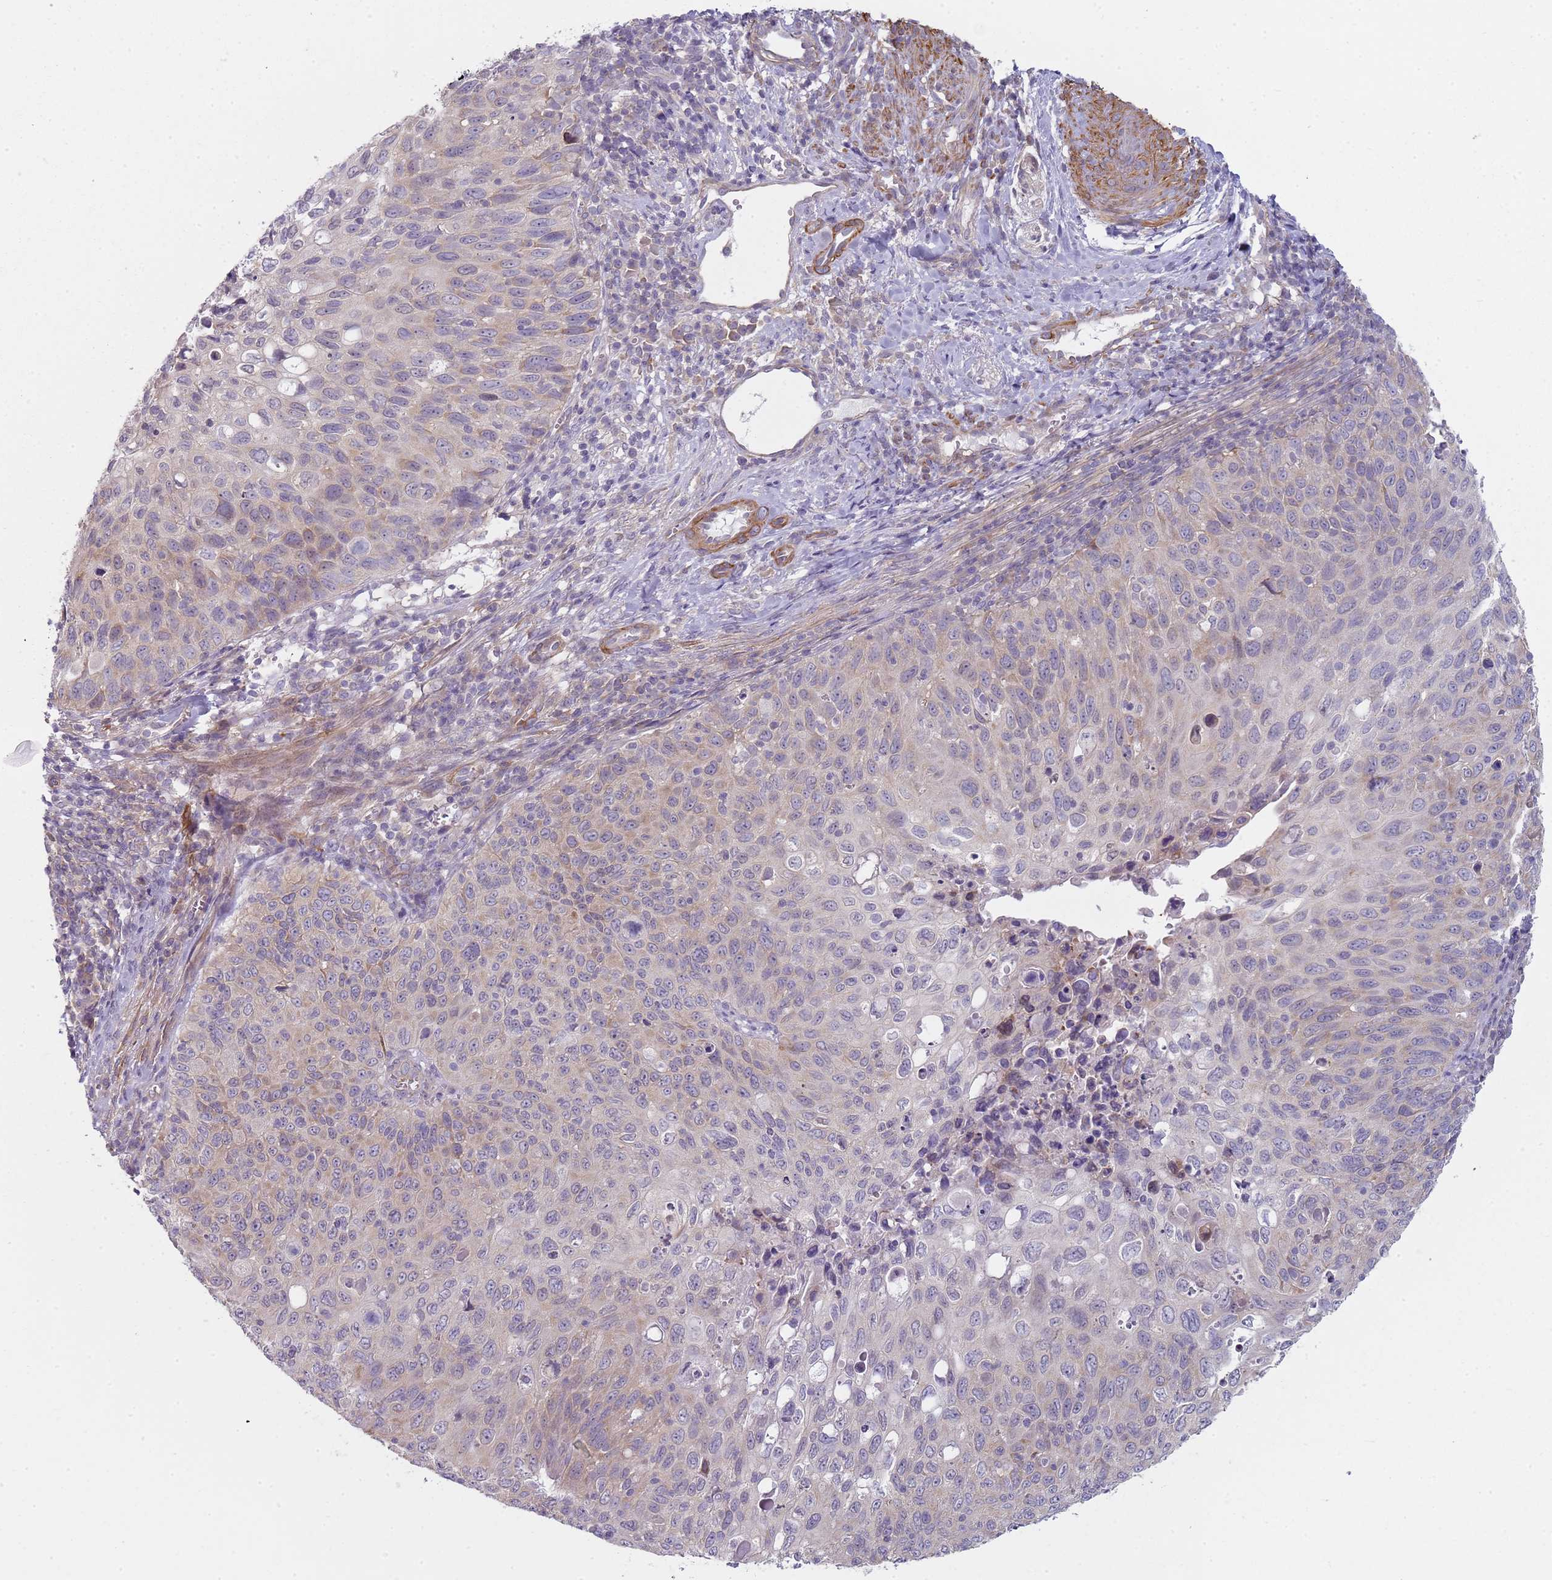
{"staining": {"intensity": "weak", "quantity": "<25%", "location": "cytoplasmic/membranous"}, "tissue": "cervical cancer", "cell_type": "Tumor cells", "image_type": "cancer", "snomed": [{"axis": "morphology", "description": "Squamous cell carcinoma, NOS"}, {"axis": "topography", "description": "Cervix"}], "caption": "IHC photomicrograph of neoplastic tissue: human cervical cancer stained with DAB reveals no significant protein staining in tumor cells. Nuclei are stained in blue.", "gene": "SLC26A6", "patient": {"sex": "female", "age": 70}}